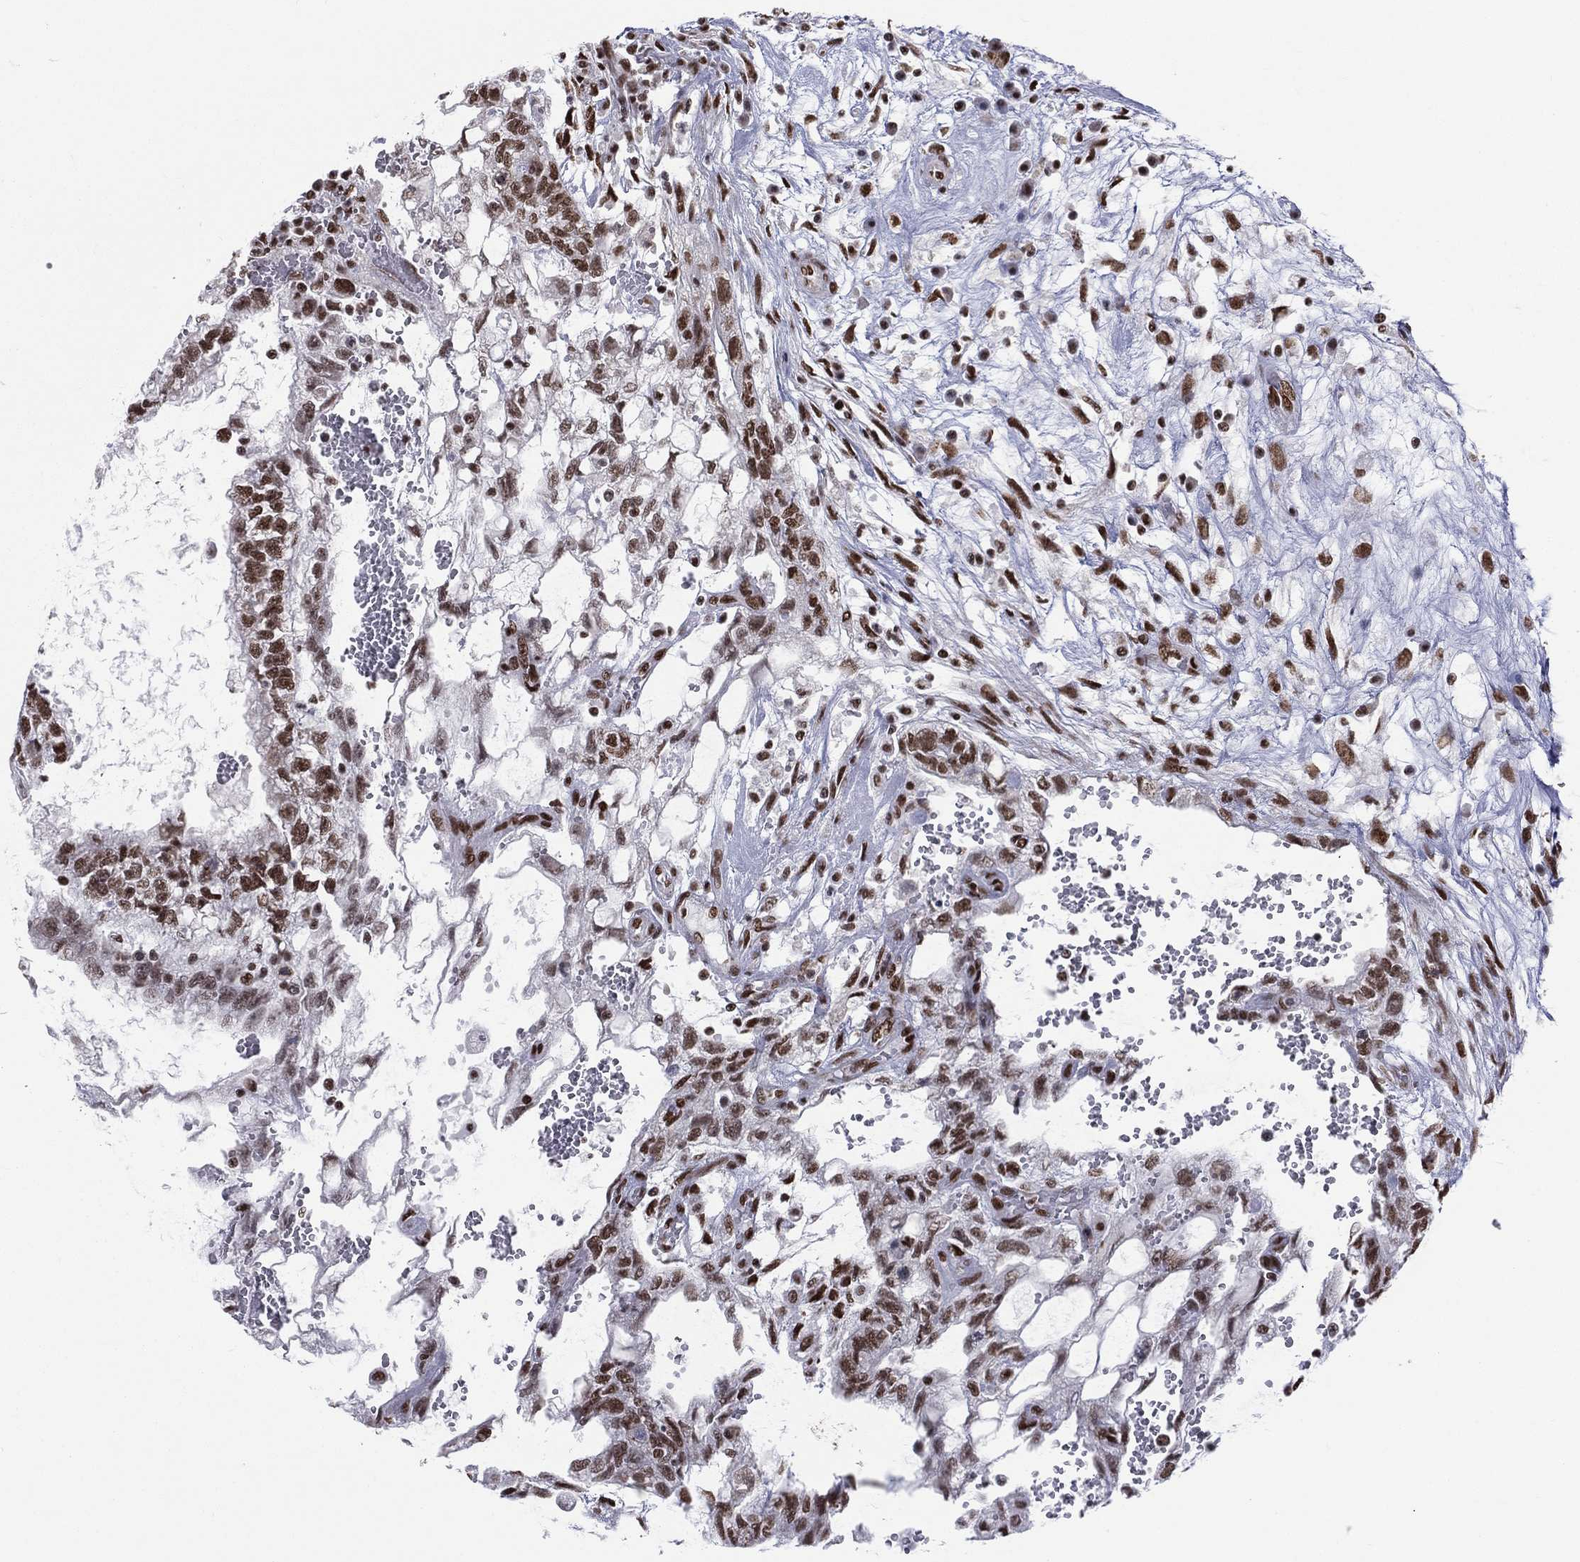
{"staining": {"intensity": "strong", "quantity": ">75%", "location": "nuclear"}, "tissue": "testis cancer", "cell_type": "Tumor cells", "image_type": "cancer", "snomed": [{"axis": "morphology", "description": "Normal tissue, NOS"}, {"axis": "morphology", "description": "Carcinoma, Embryonal, NOS"}, {"axis": "topography", "description": "Testis"}, {"axis": "topography", "description": "Epididymis"}], "caption": "Testis cancer stained with immunohistochemistry shows strong nuclear staining in about >75% of tumor cells. Immunohistochemistry (ihc) stains the protein in brown and the nuclei are stained blue.", "gene": "ZNF7", "patient": {"sex": "male", "age": 32}}